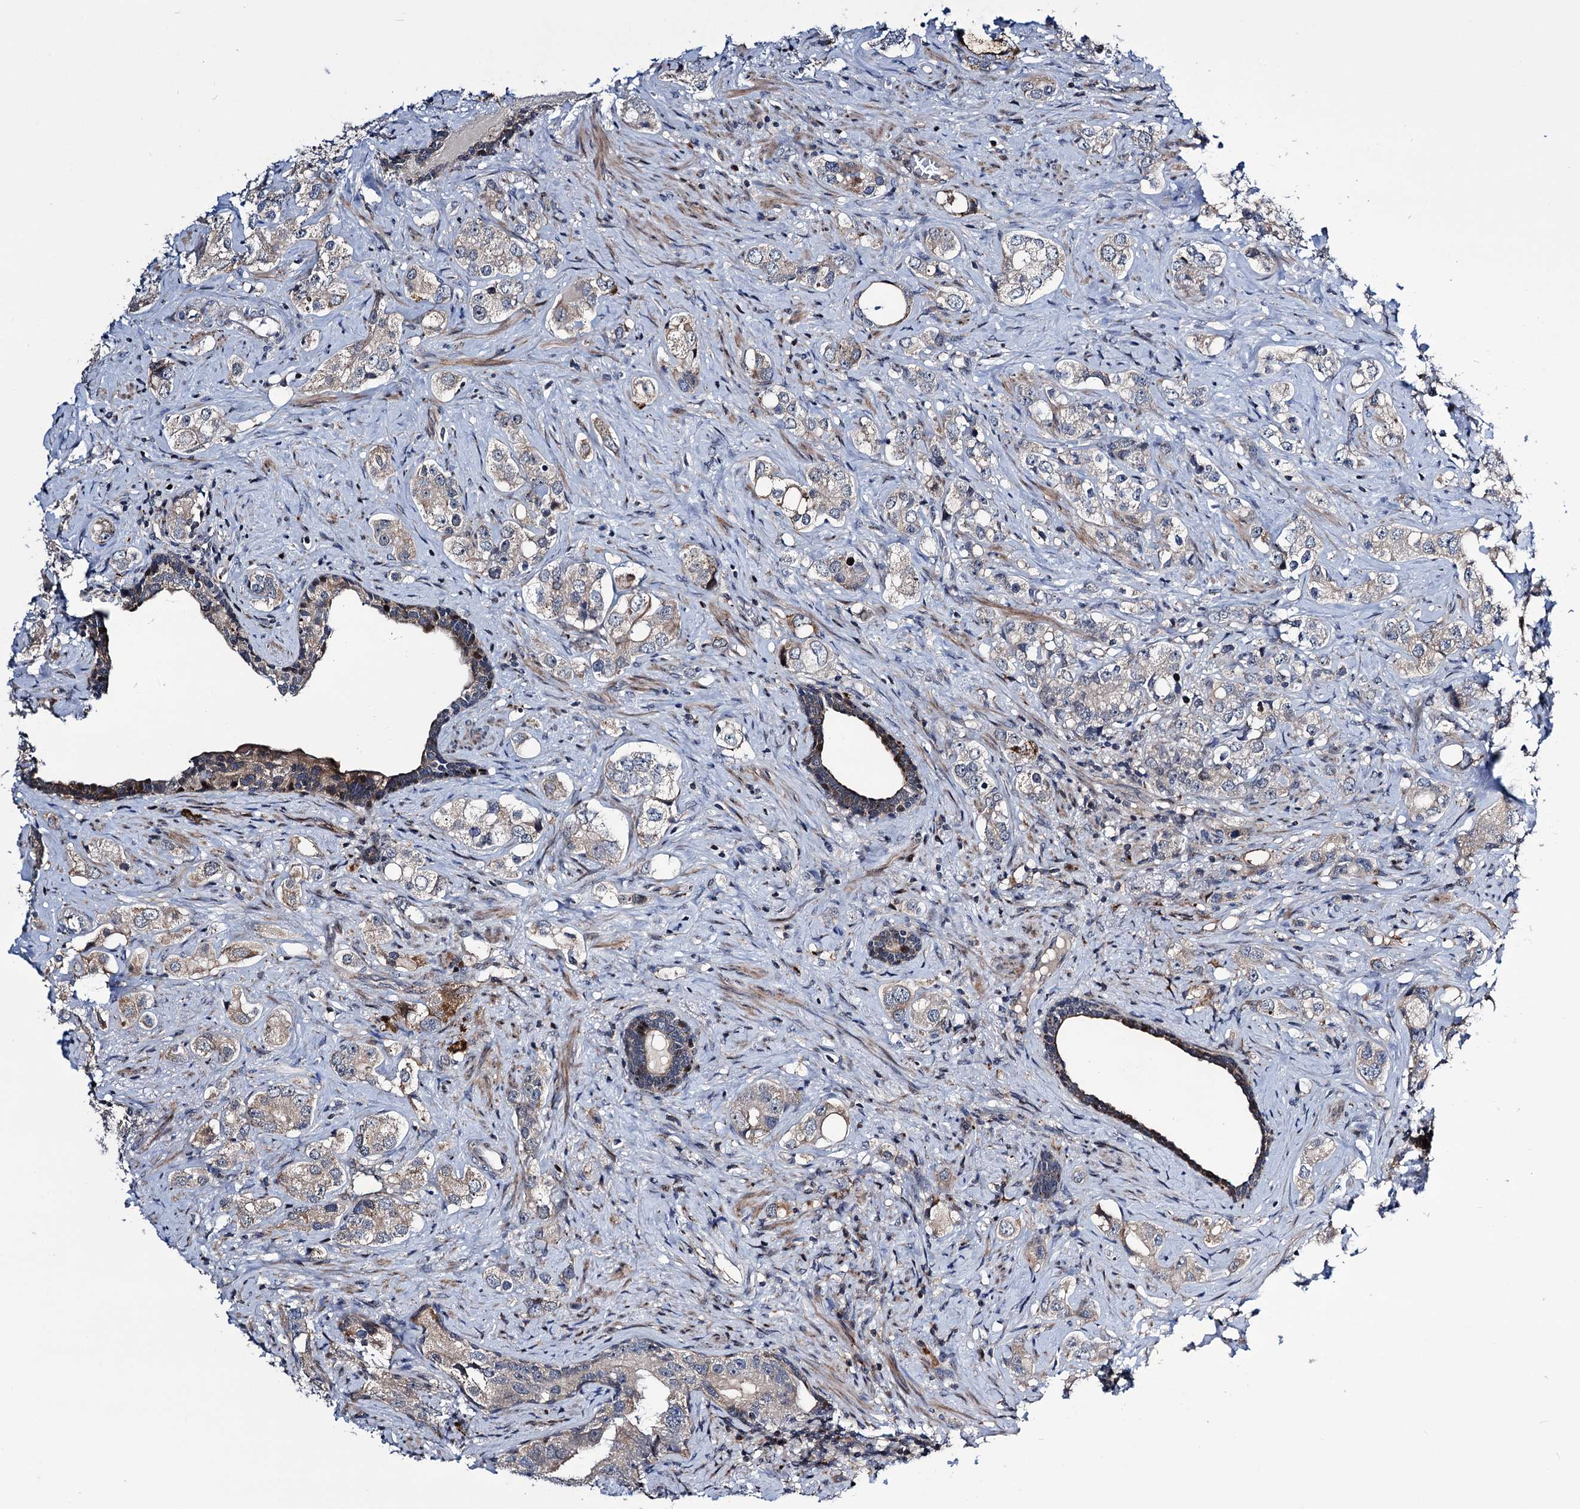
{"staining": {"intensity": "weak", "quantity": "25%-75%", "location": "cytoplasmic/membranous"}, "tissue": "prostate cancer", "cell_type": "Tumor cells", "image_type": "cancer", "snomed": [{"axis": "morphology", "description": "Adenocarcinoma, High grade"}, {"axis": "topography", "description": "Prostate"}], "caption": "Prostate cancer (high-grade adenocarcinoma) tissue displays weak cytoplasmic/membranous expression in about 25%-75% of tumor cells", "gene": "UBR1", "patient": {"sex": "male", "age": 63}}